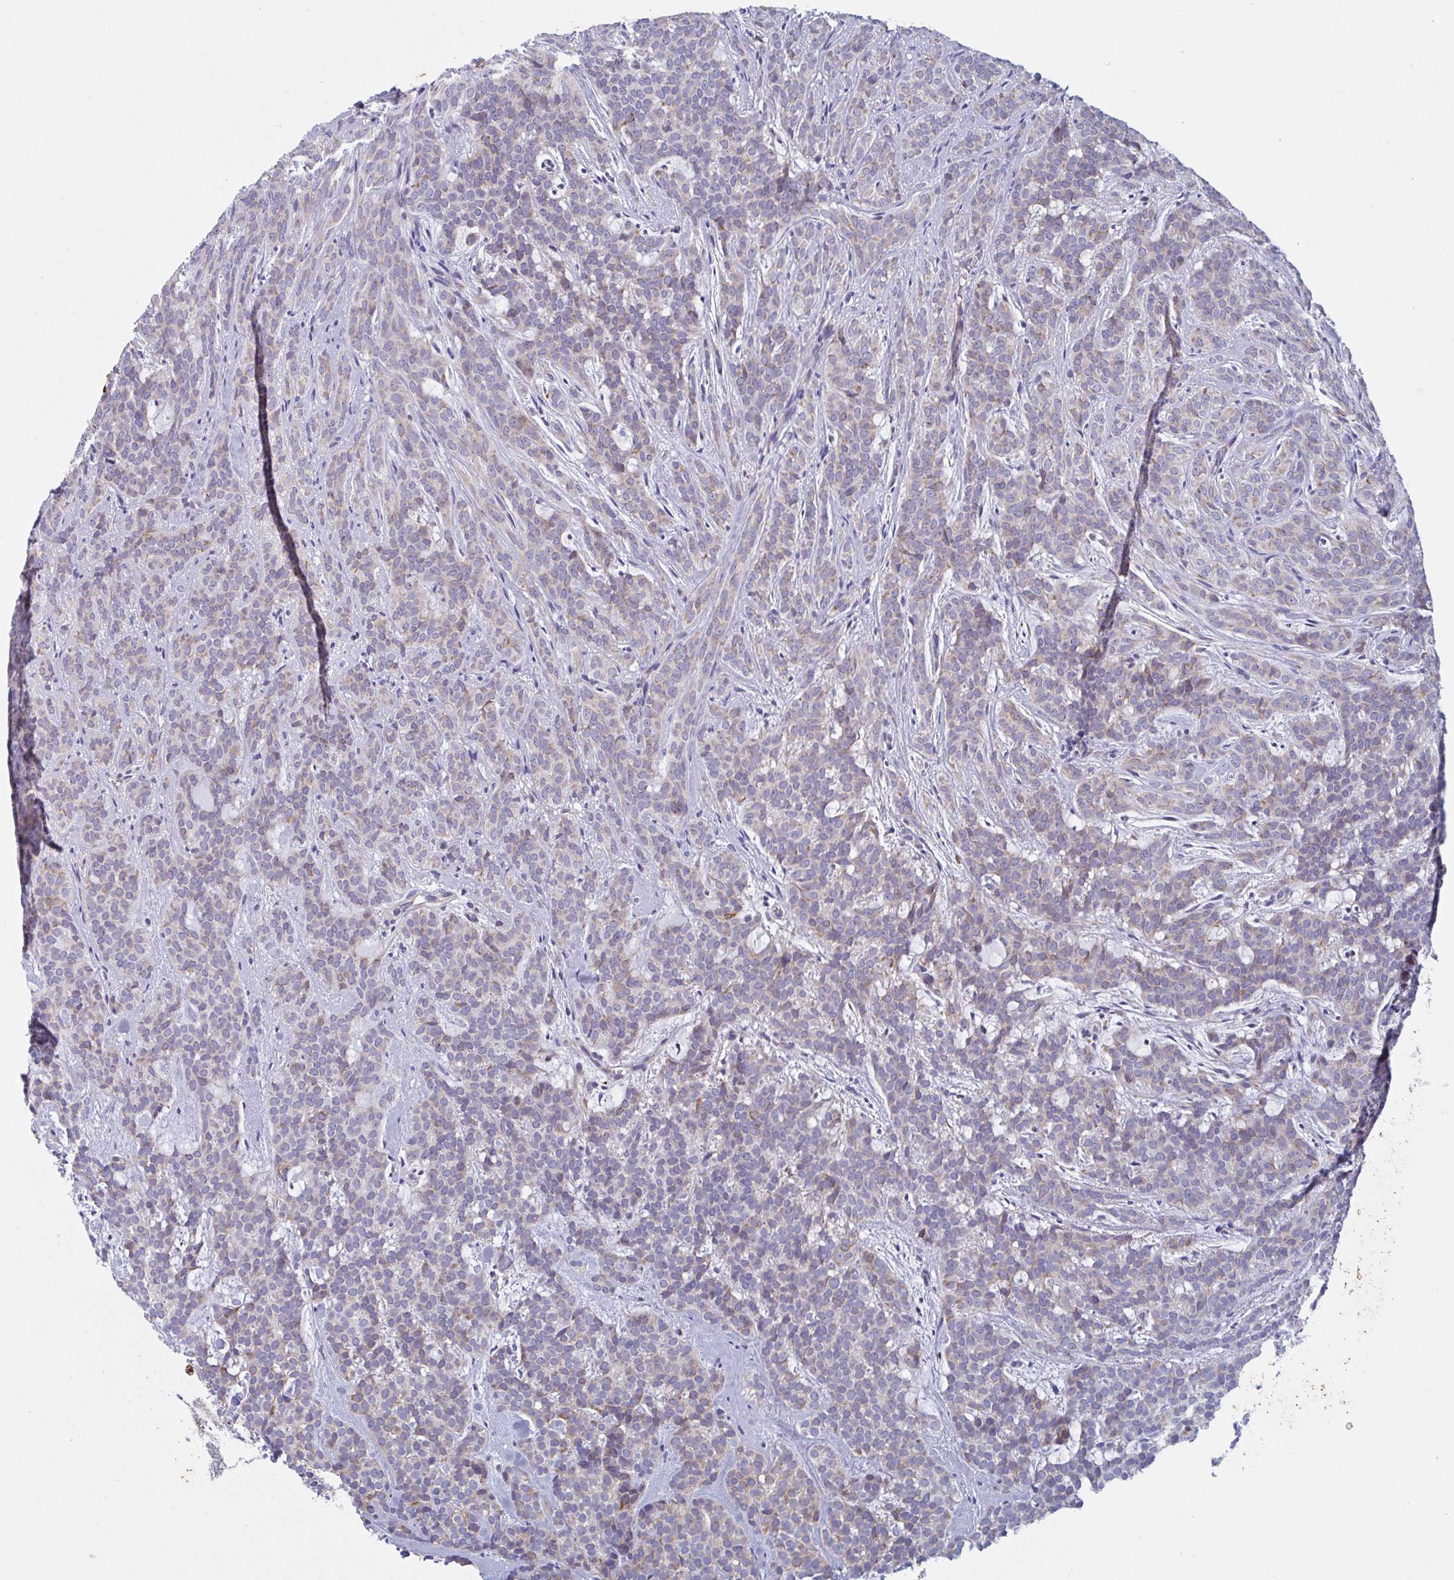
{"staining": {"intensity": "weak", "quantity": "25%-75%", "location": "cytoplasmic/membranous"}, "tissue": "head and neck cancer", "cell_type": "Tumor cells", "image_type": "cancer", "snomed": [{"axis": "morphology", "description": "Normal tissue, NOS"}, {"axis": "morphology", "description": "Adenocarcinoma, NOS"}, {"axis": "topography", "description": "Oral tissue"}, {"axis": "topography", "description": "Head-Neck"}], "caption": "Brown immunohistochemical staining in head and neck cancer (adenocarcinoma) exhibits weak cytoplasmic/membranous positivity in about 25%-75% of tumor cells.", "gene": "BCAT2", "patient": {"sex": "female", "age": 57}}